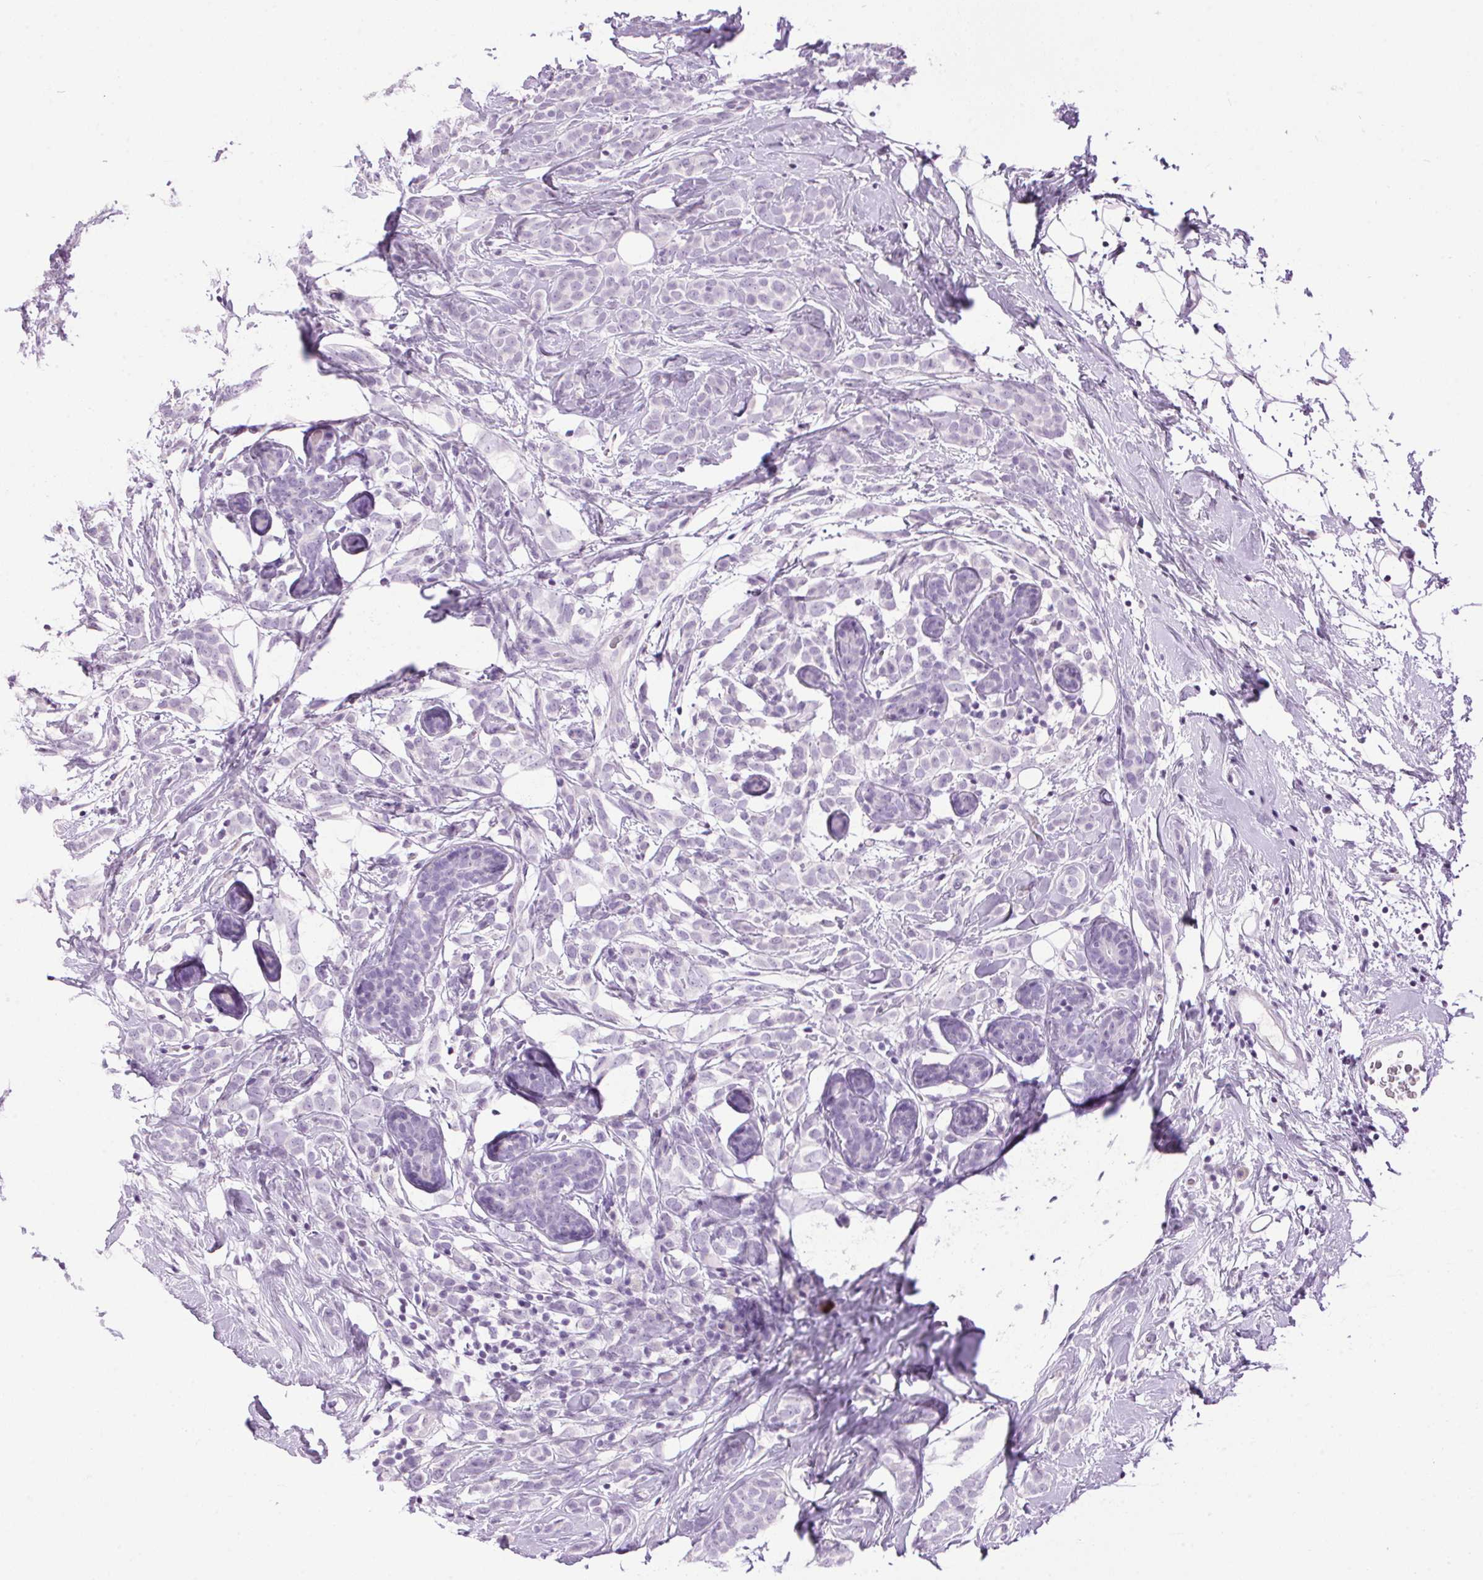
{"staining": {"intensity": "negative", "quantity": "none", "location": "none"}, "tissue": "breast cancer", "cell_type": "Tumor cells", "image_type": "cancer", "snomed": [{"axis": "morphology", "description": "Lobular carcinoma"}, {"axis": "topography", "description": "Breast"}], "caption": "Tumor cells are negative for brown protein staining in breast cancer. (DAB IHC with hematoxylin counter stain).", "gene": "TMEM88B", "patient": {"sex": "female", "age": 49}}